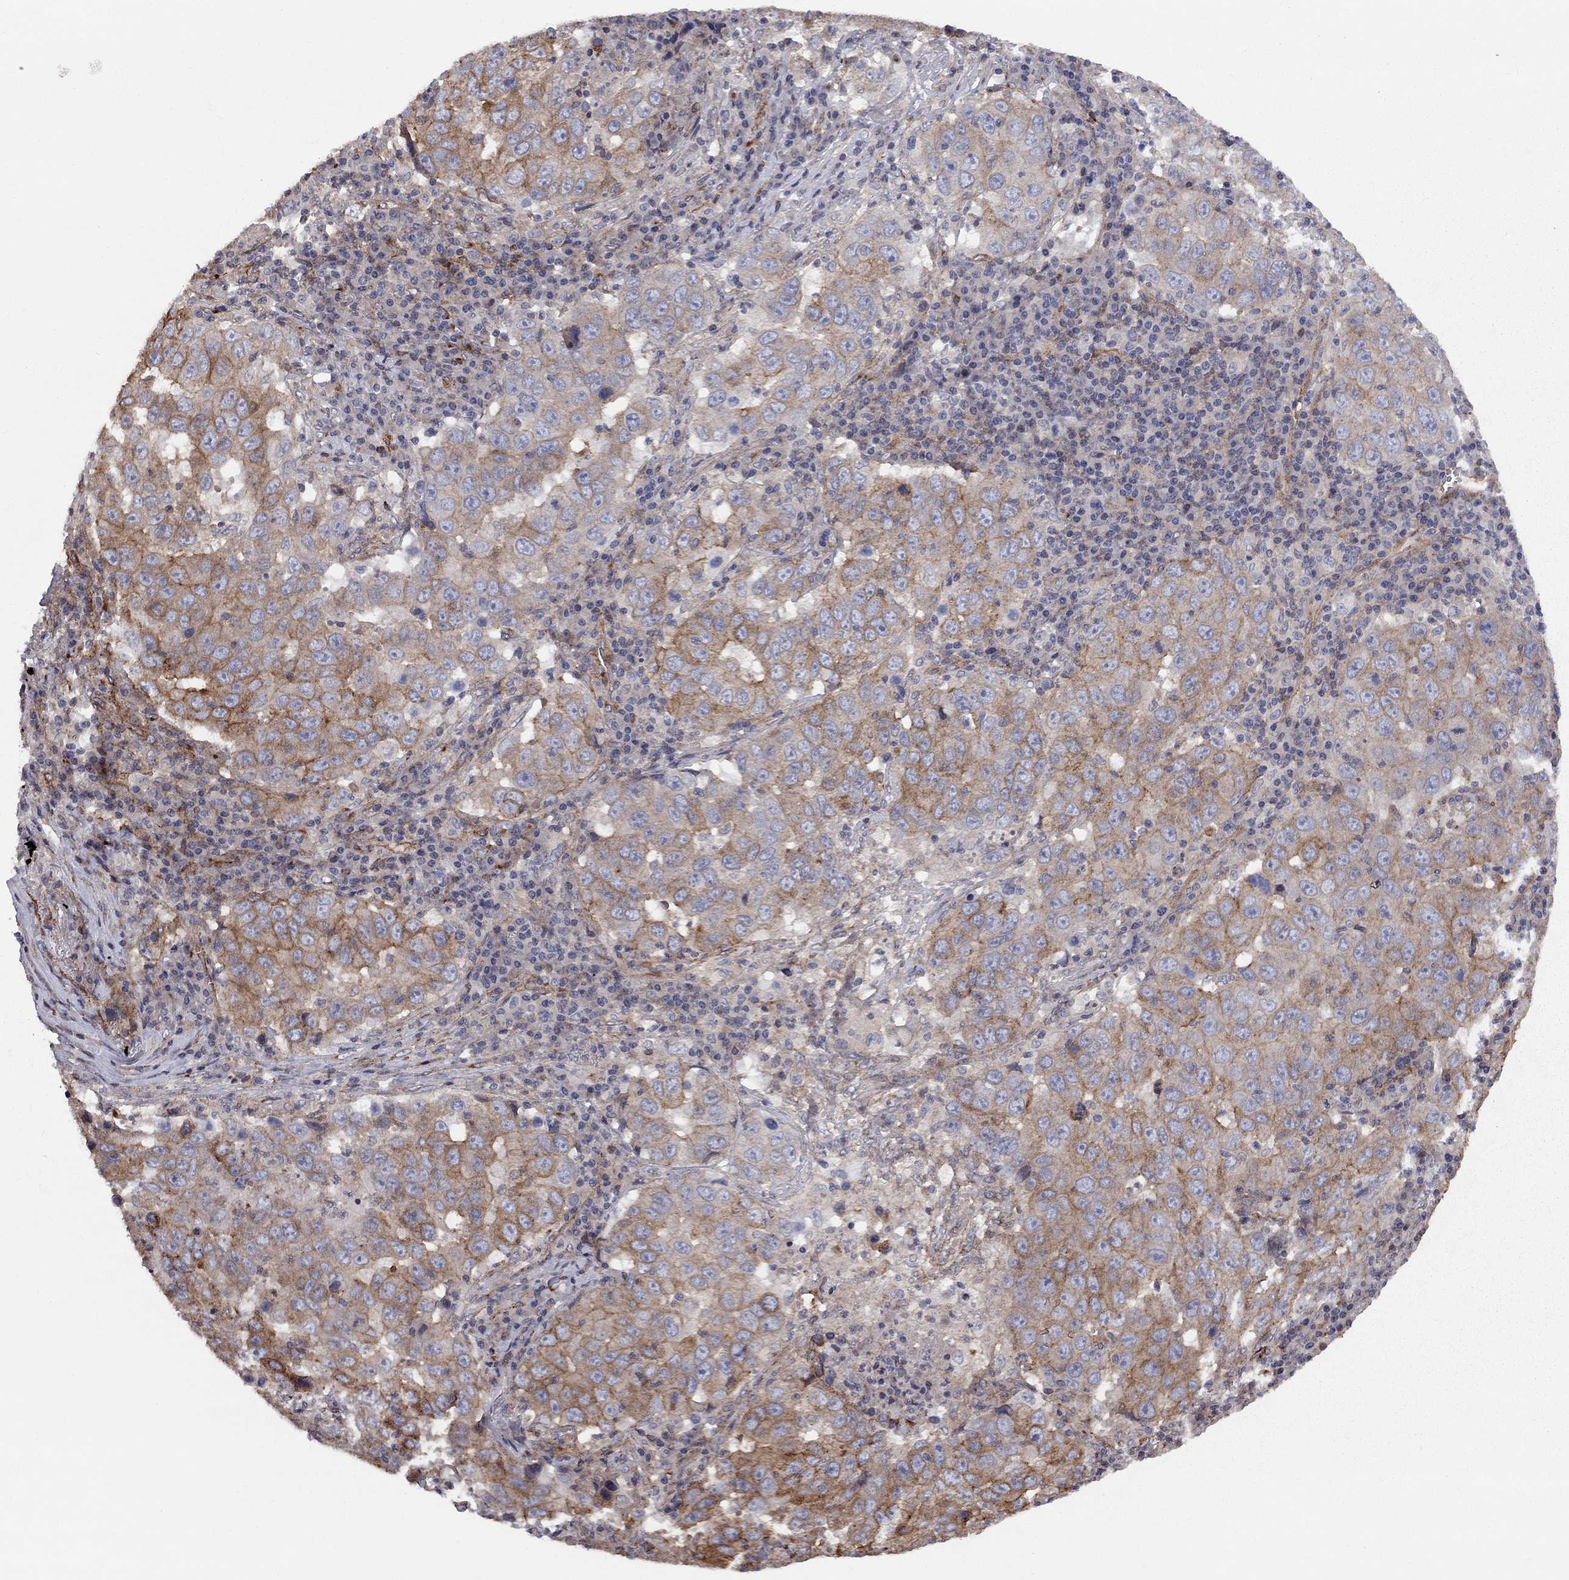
{"staining": {"intensity": "strong", "quantity": "25%-75%", "location": "cytoplasmic/membranous"}, "tissue": "lung cancer", "cell_type": "Tumor cells", "image_type": "cancer", "snomed": [{"axis": "morphology", "description": "Adenocarcinoma, NOS"}, {"axis": "topography", "description": "Lung"}], "caption": "Protein analysis of lung adenocarcinoma tissue shows strong cytoplasmic/membranous positivity in about 25%-75% of tumor cells.", "gene": "RASEF", "patient": {"sex": "male", "age": 73}}